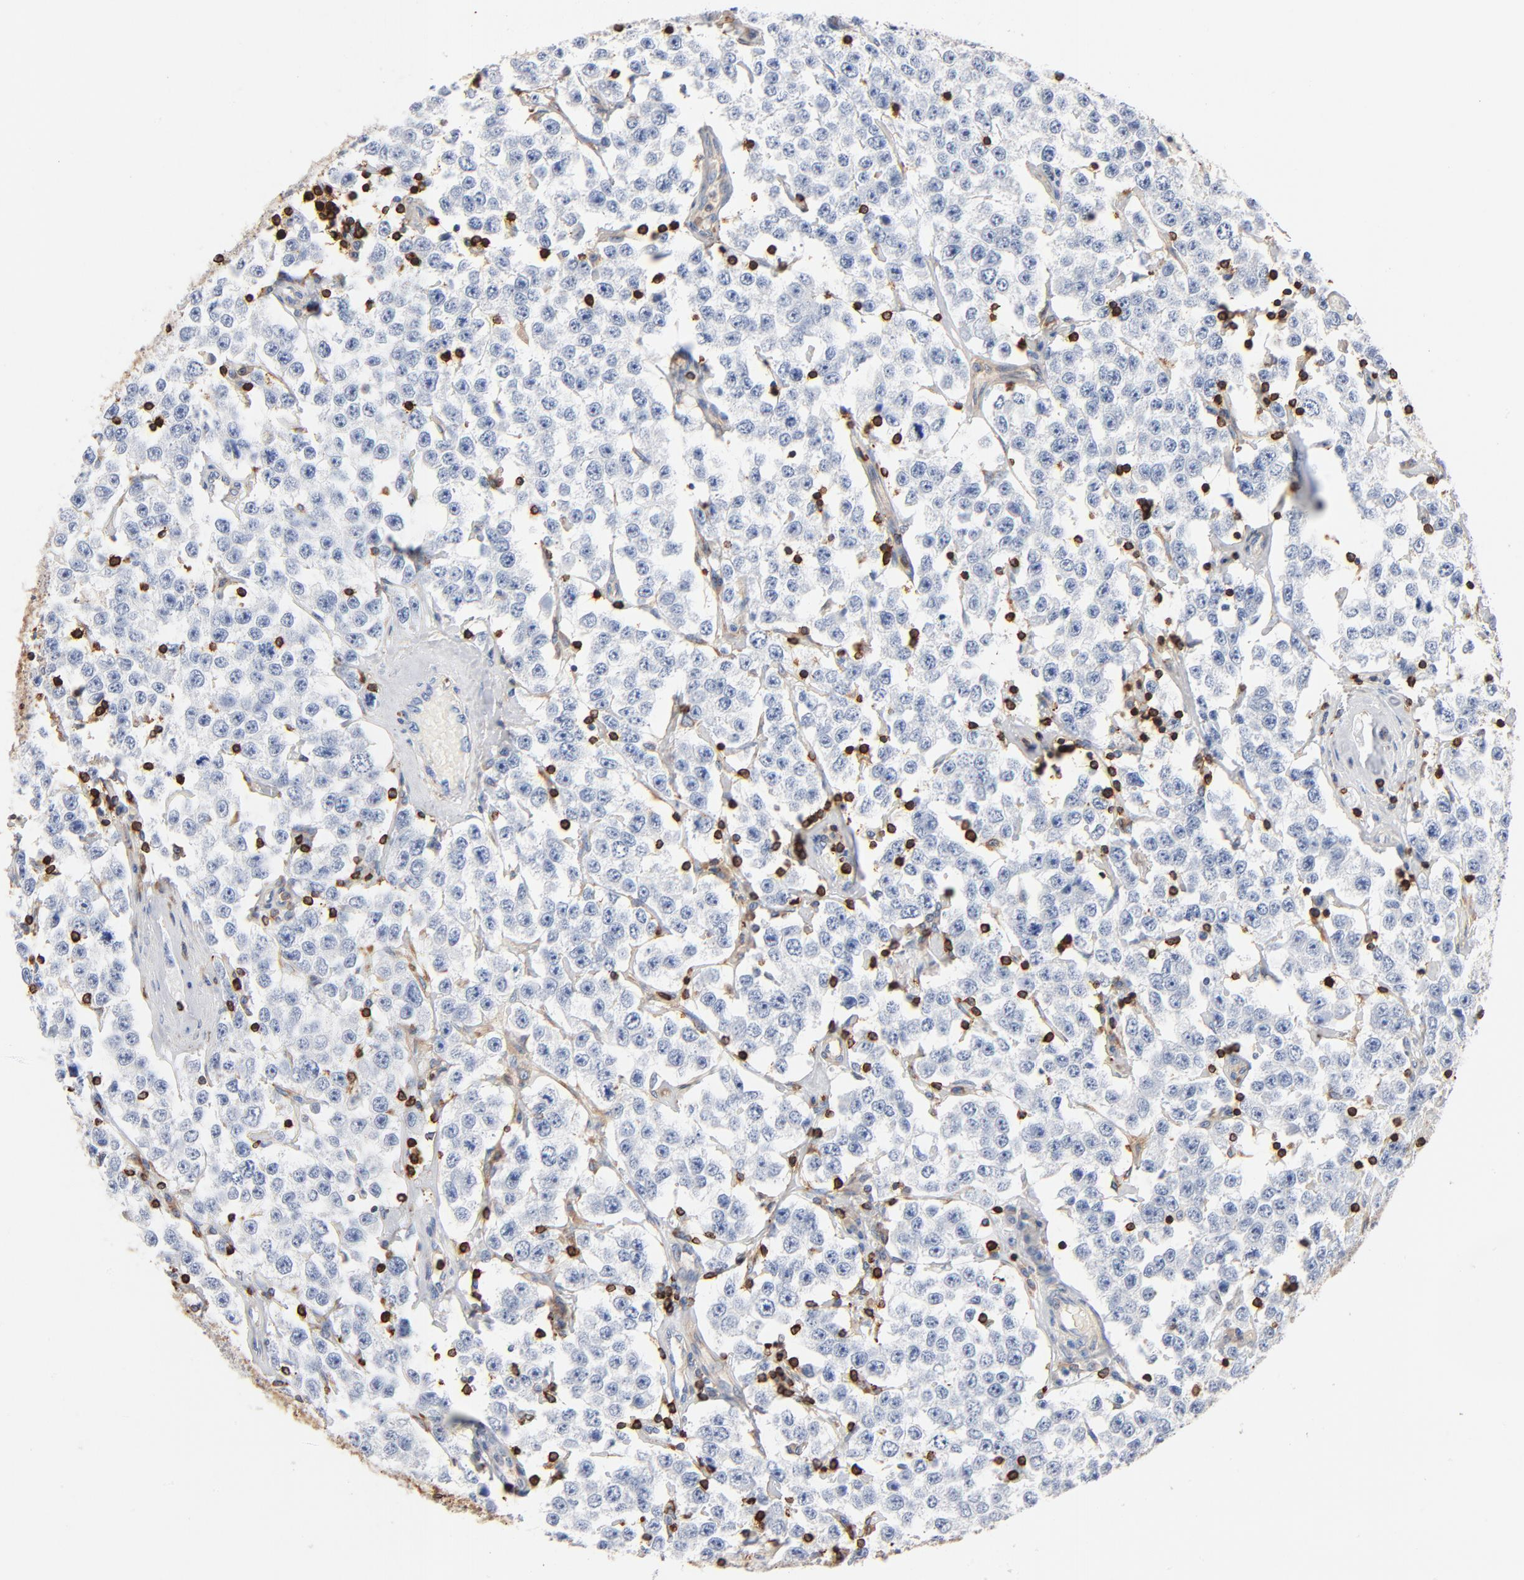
{"staining": {"intensity": "negative", "quantity": "none", "location": "none"}, "tissue": "testis cancer", "cell_type": "Tumor cells", "image_type": "cancer", "snomed": [{"axis": "morphology", "description": "Seminoma, NOS"}, {"axis": "topography", "description": "Testis"}], "caption": "Immunohistochemistry (IHC) histopathology image of testis seminoma stained for a protein (brown), which displays no positivity in tumor cells.", "gene": "SH3KBP1", "patient": {"sex": "male", "age": 52}}